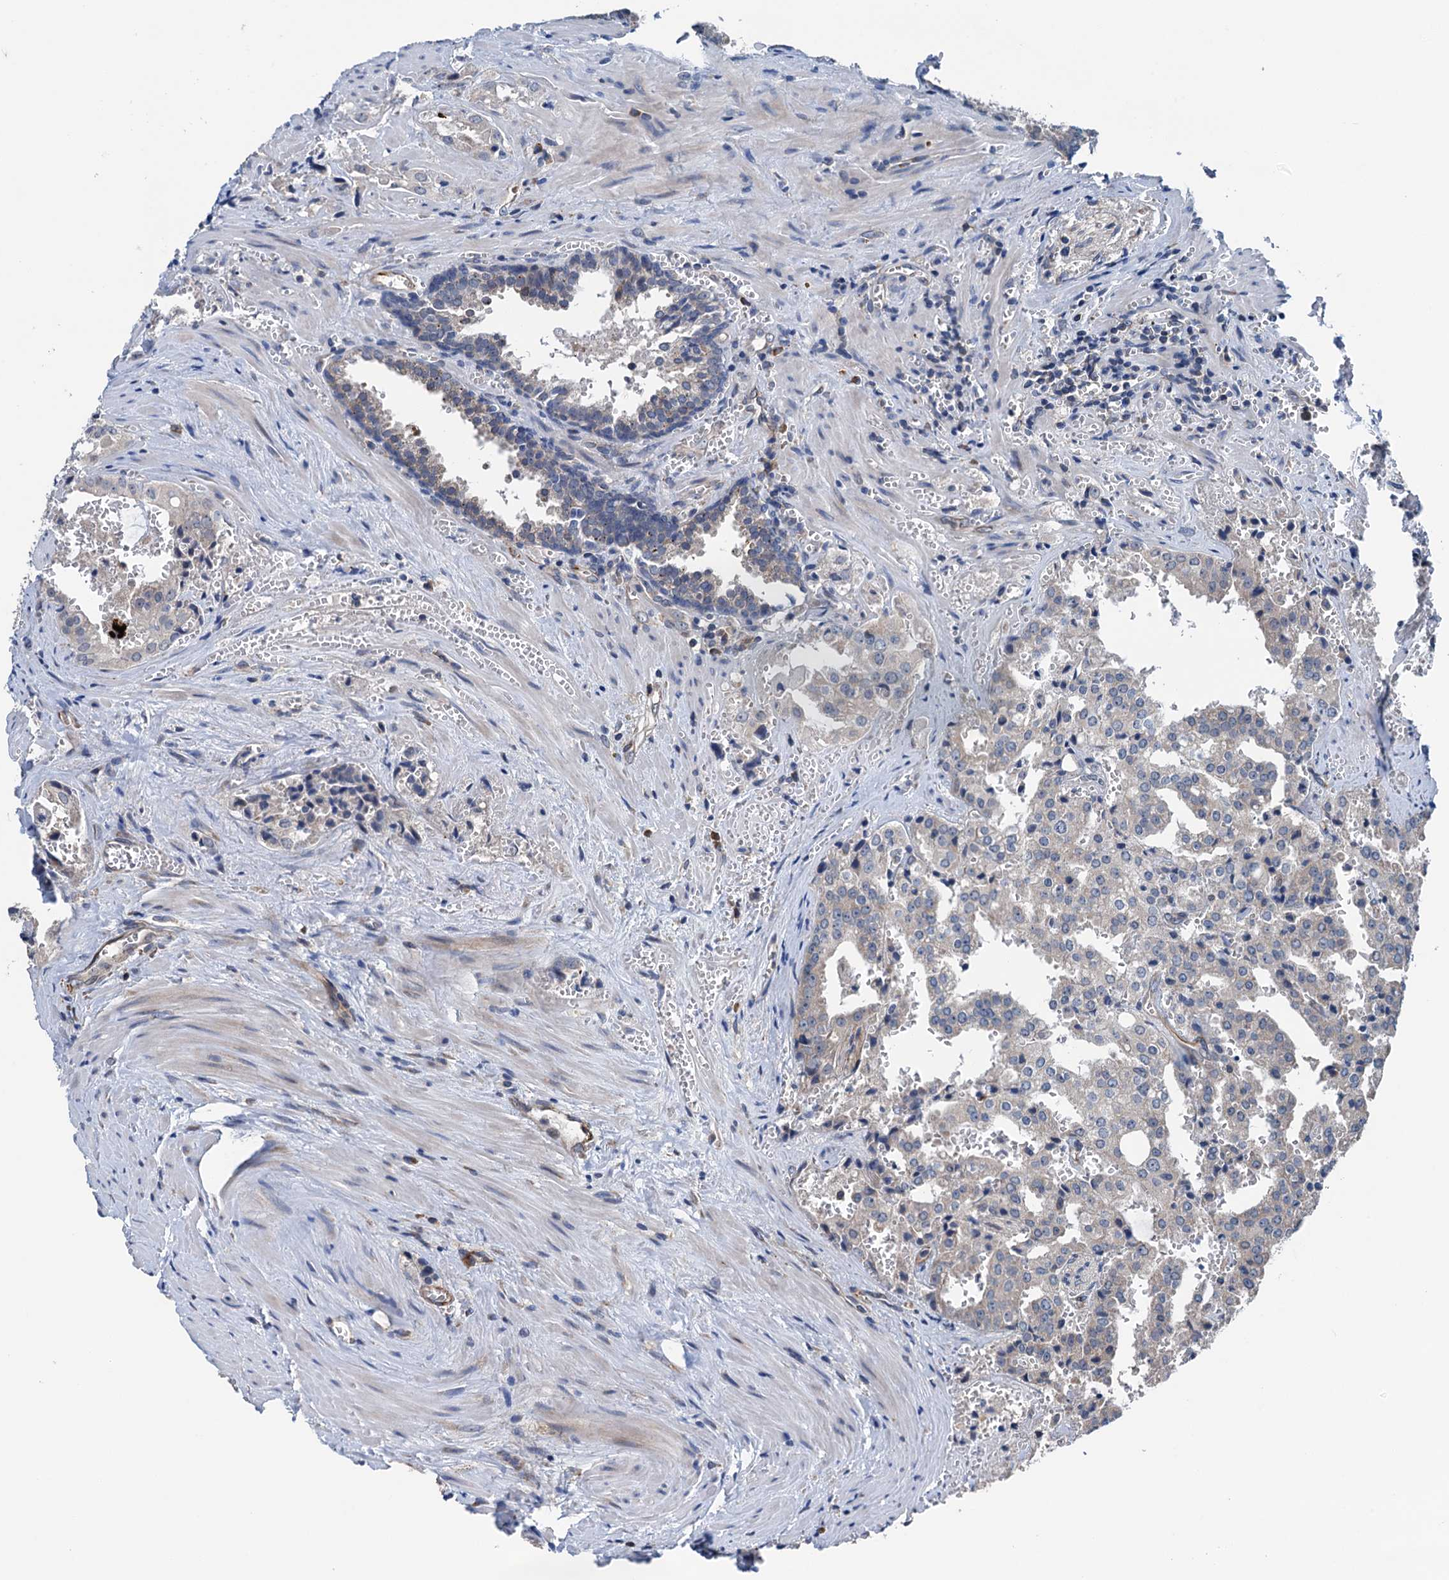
{"staining": {"intensity": "negative", "quantity": "none", "location": "none"}, "tissue": "prostate cancer", "cell_type": "Tumor cells", "image_type": "cancer", "snomed": [{"axis": "morphology", "description": "Adenocarcinoma, High grade"}, {"axis": "topography", "description": "Prostate"}], "caption": "This is an IHC histopathology image of prostate cancer (high-grade adenocarcinoma). There is no expression in tumor cells.", "gene": "ELAC1", "patient": {"sex": "male", "age": 68}}